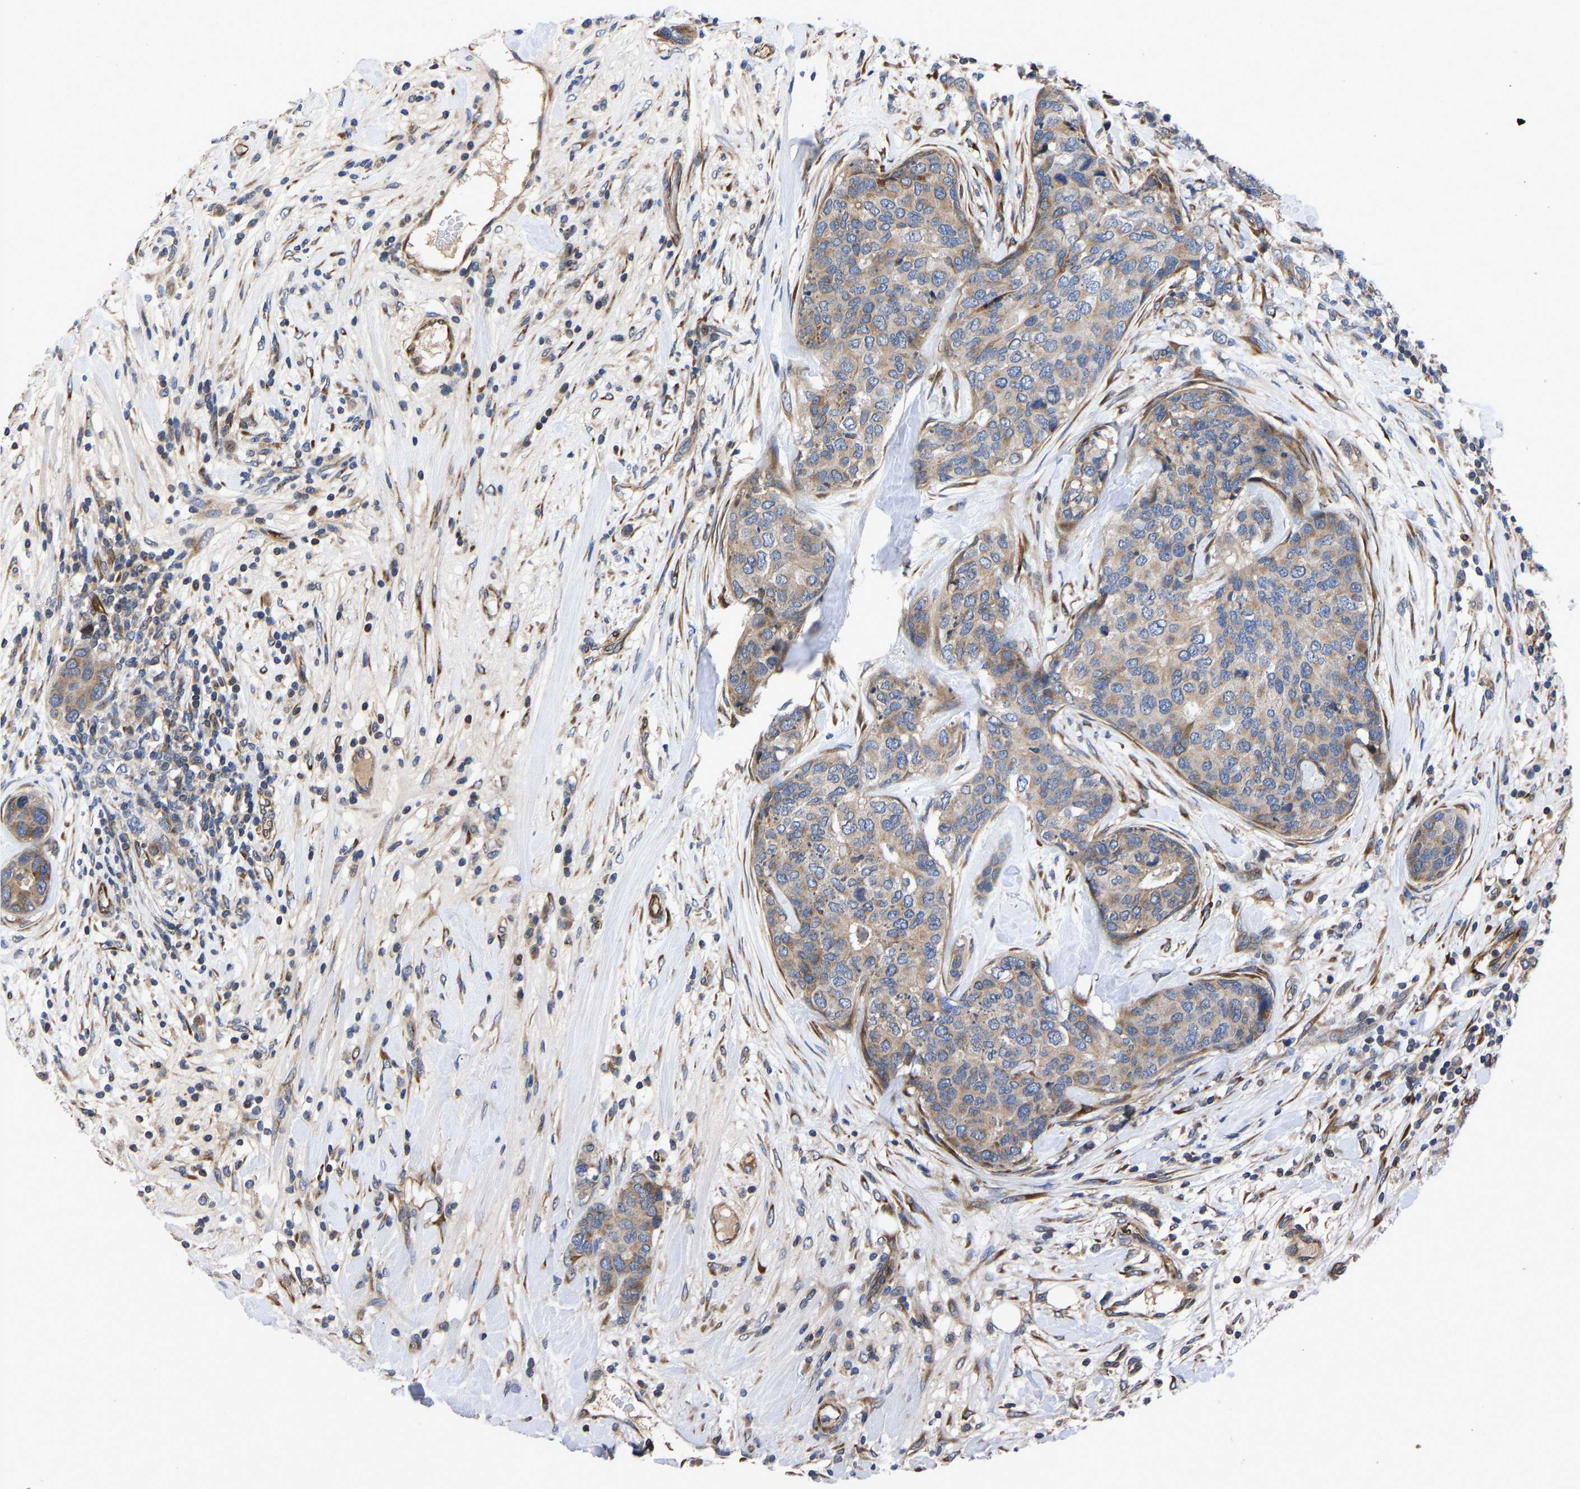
{"staining": {"intensity": "moderate", "quantity": ">75%", "location": "cytoplasmic/membranous"}, "tissue": "breast cancer", "cell_type": "Tumor cells", "image_type": "cancer", "snomed": [{"axis": "morphology", "description": "Lobular carcinoma"}, {"axis": "topography", "description": "Breast"}], "caption": "Immunohistochemistry photomicrograph of lobular carcinoma (breast) stained for a protein (brown), which exhibits medium levels of moderate cytoplasmic/membranous positivity in approximately >75% of tumor cells.", "gene": "FRRS1", "patient": {"sex": "female", "age": 59}}